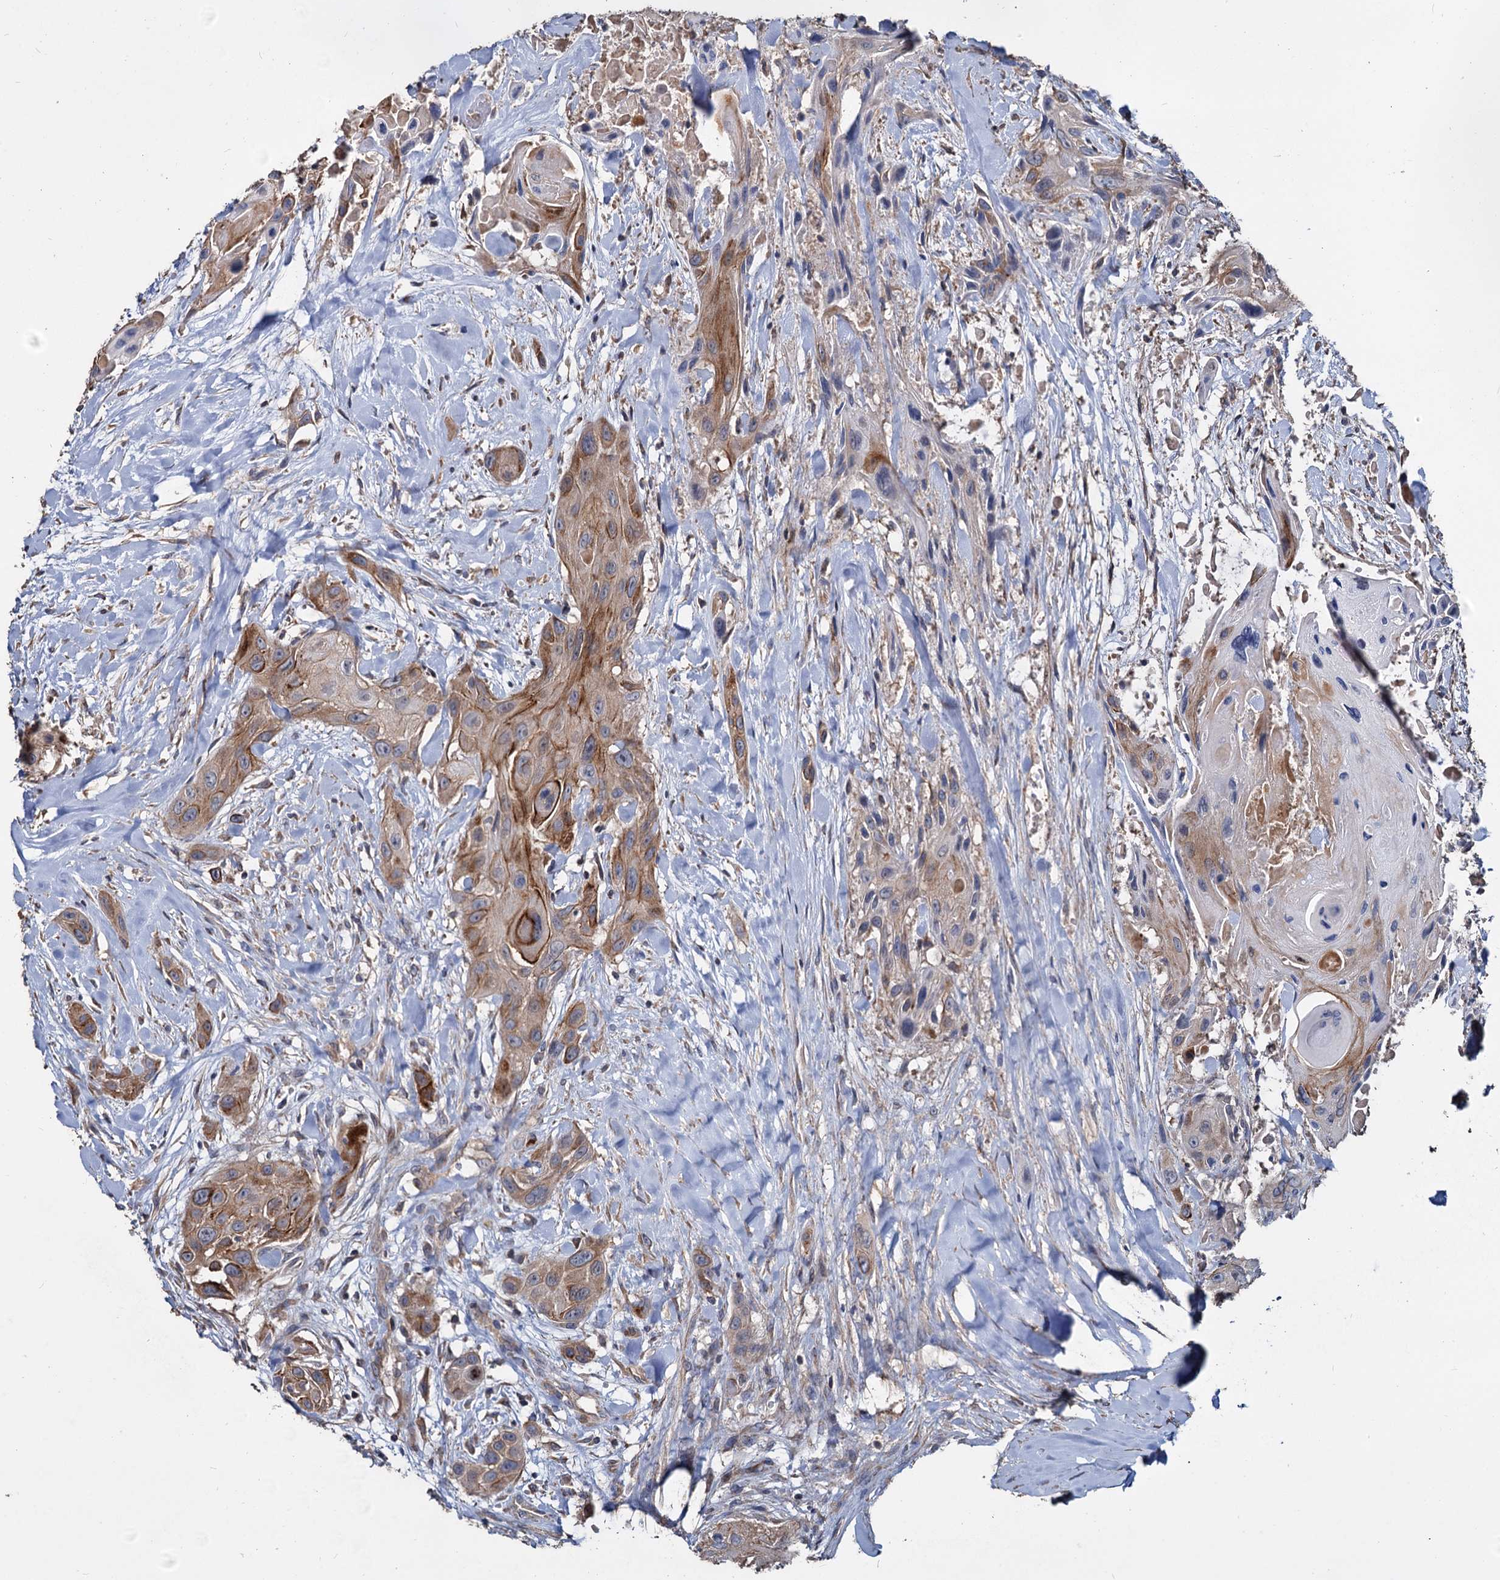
{"staining": {"intensity": "weak", "quantity": "25%-75%", "location": "cytoplasmic/membranous"}, "tissue": "head and neck cancer", "cell_type": "Tumor cells", "image_type": "cancer", "snomed": [{"axis": "morphology", "description": "Squamous cell carcinoma, NOS"}, {"axis": "topography", "description": "Head-Neck"}], "caption": "A micrograph showing weak cytoplasmic/membranous expression in about 25%-75% of tumor cells in squamous cell carcinoma (head and neck), as visualized by brown immunohistochemical staining.", "gene": "DEPDC4", "patient": {"sex": "male", "age": 81}}